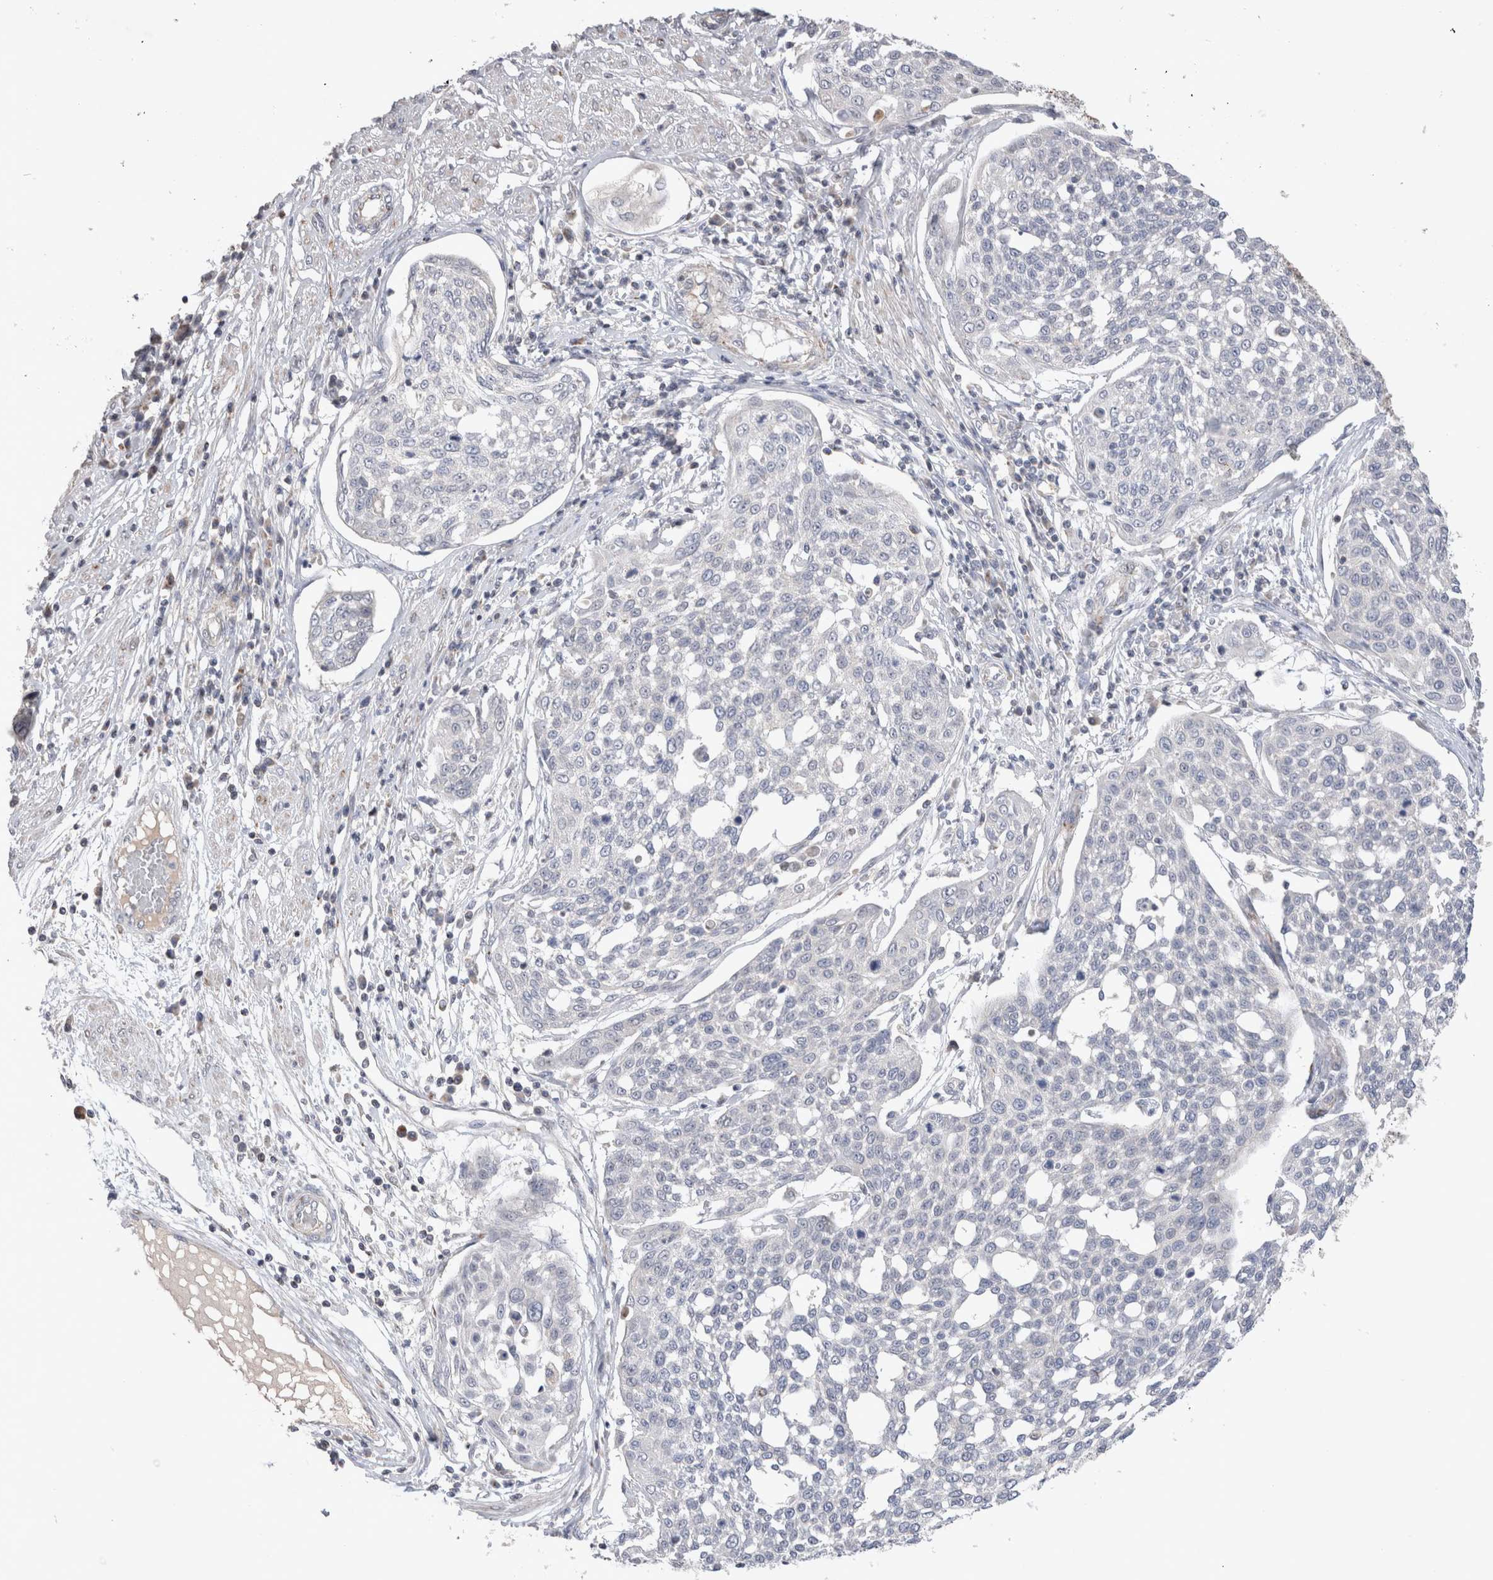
{"staining": {"intensity": "negative", "quantity": "none", "location": "none"}, "tissue": "cervical cancer", "cell_type": "Tumor cells", "image_type": "cancer", "snomed": [{"axis": "morphology", "description": "Squamous cell carcinoma, NOS"}, {"axis": "topography", "description": "Cervix"}], "caption": "Immunohistochemistry histopathology image of neoplastic tissue: squamous cell carcinoma (cervical) stained with DAB reveals no significant protein staining in tumor cells.", "gene": "CHADL", "patient": {"sex": "female", "age": 34}}